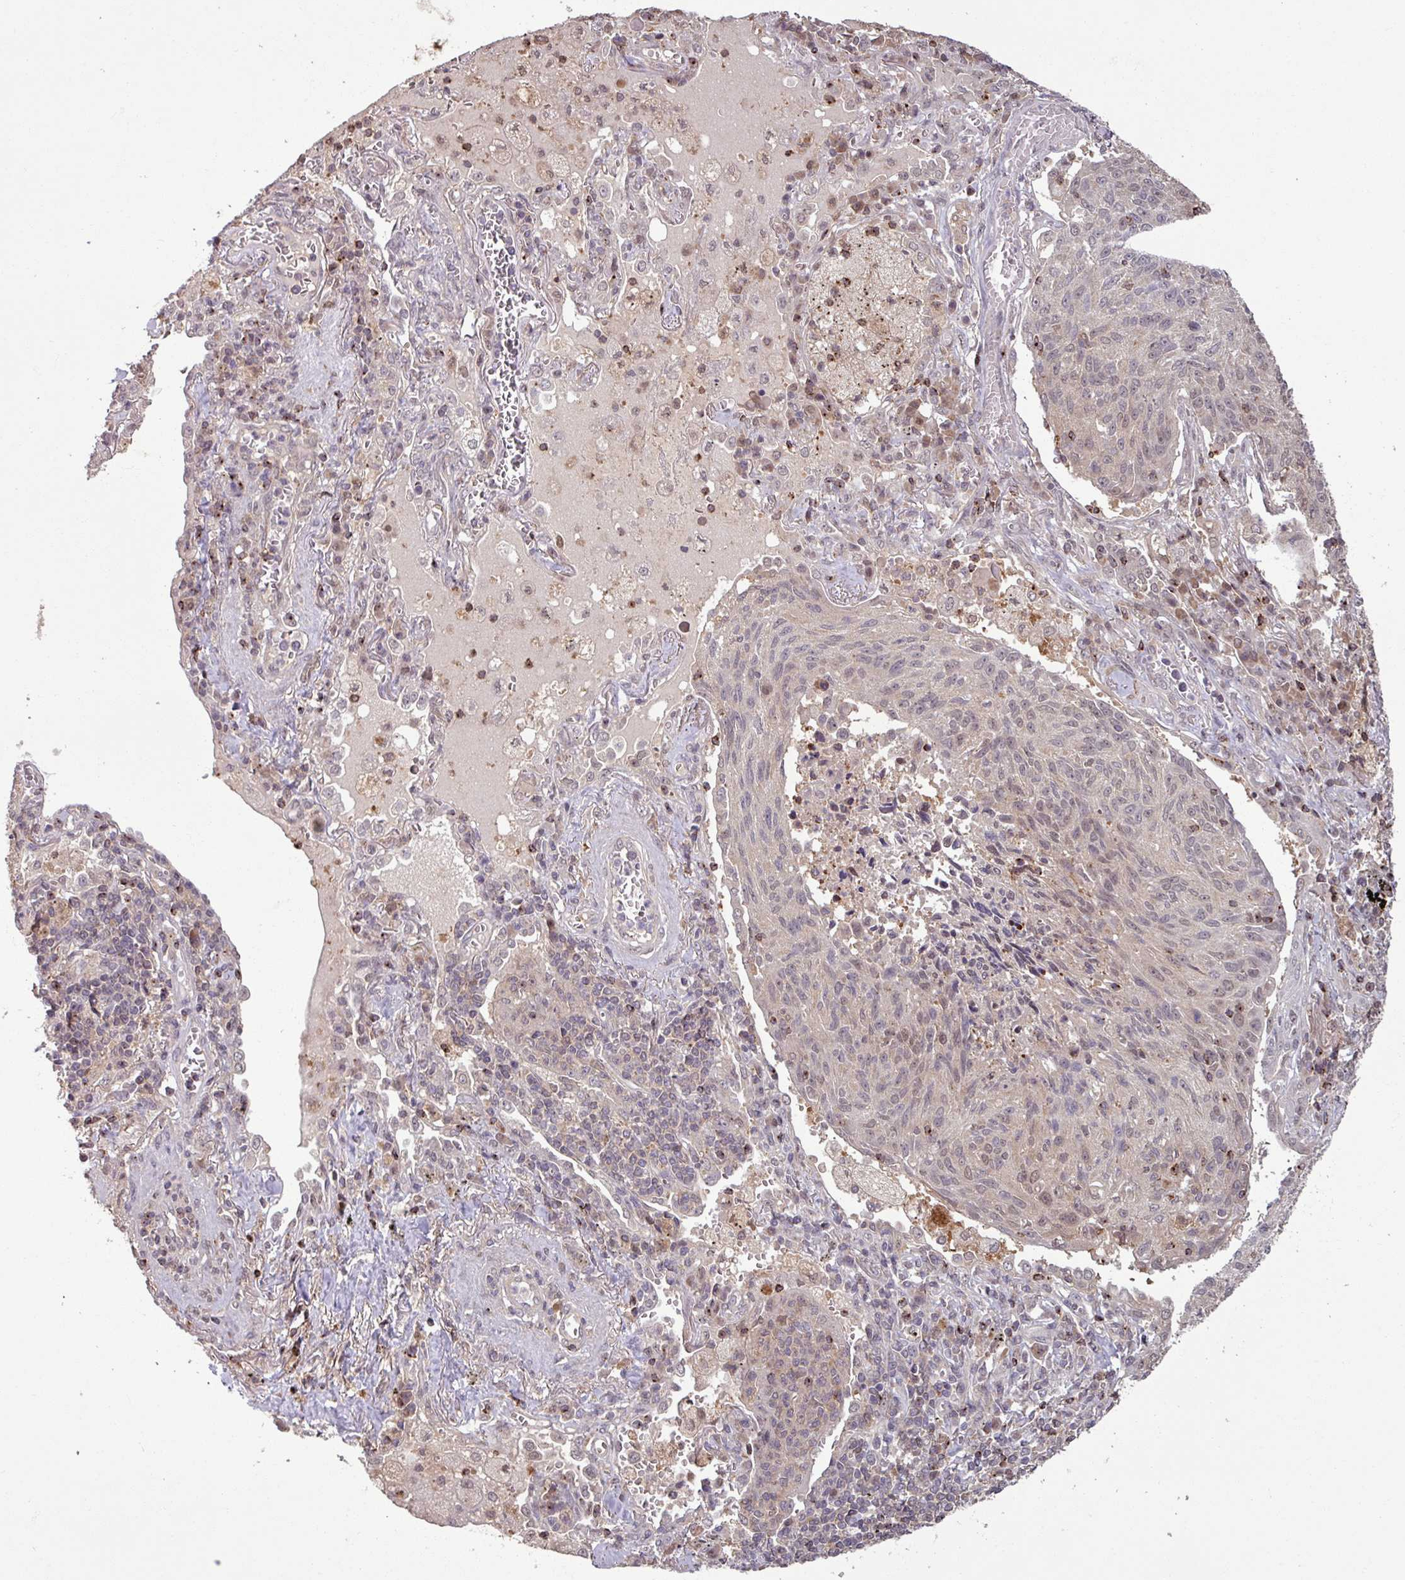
{"staining": {"intensity": "weak", "quantity": "<25%", "location": "nuclear"}, "tissue": "lung cancer", "cell_type": "Tumor cells", "image_type": "cancer", "snomed": [{"axis": "morphology", "description": "Squamous cell carcinoma, NOS"}, {"axis": "topography", "description": "Lung"}], "caption": "There is no significant staining in tumor cells of lung cancer.", "gene": "OR6B1", "patient": {"sex": "female", "age": 66}}